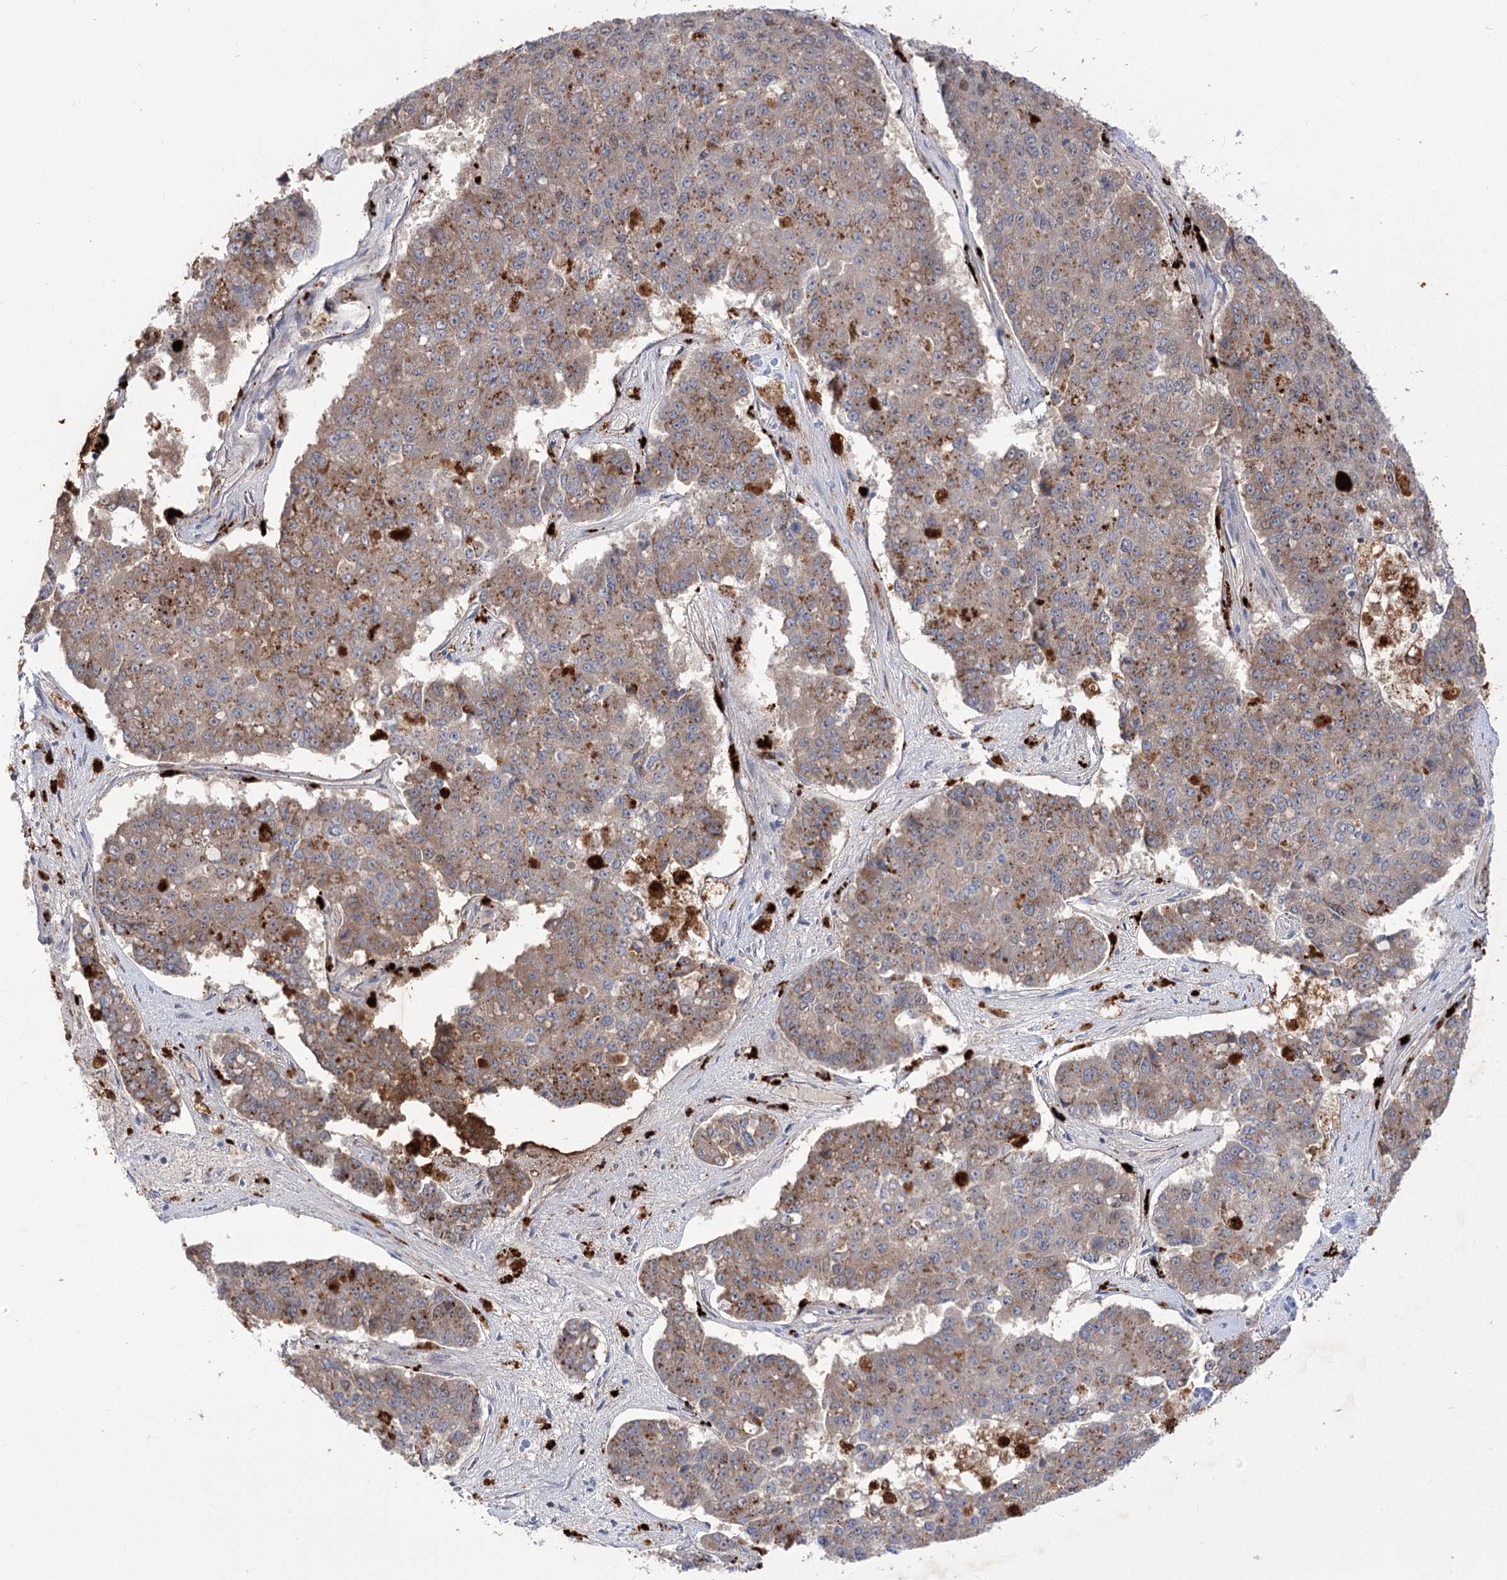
{"staining": {"intensity": "moderate", "quantity": ">75%", "location": "cytoplasmic/membranous"}, "tissue": "pancreatic cancer", "cell_type": "Tumor cells", "image_type": "cancer", "snomed": [{"axis": "morphology", "description": "Adenocarcinoma, NOS"}, {"axis": "topography", "description": "Pancreas"}], "caption": "Tumor cells reveal moderate cytoplasmic/membranous expression in about >75% of cells in pancreatic adenocarcinoma.", "gene": "SIAE", "patient": {"sex": "male", "age": 50}}